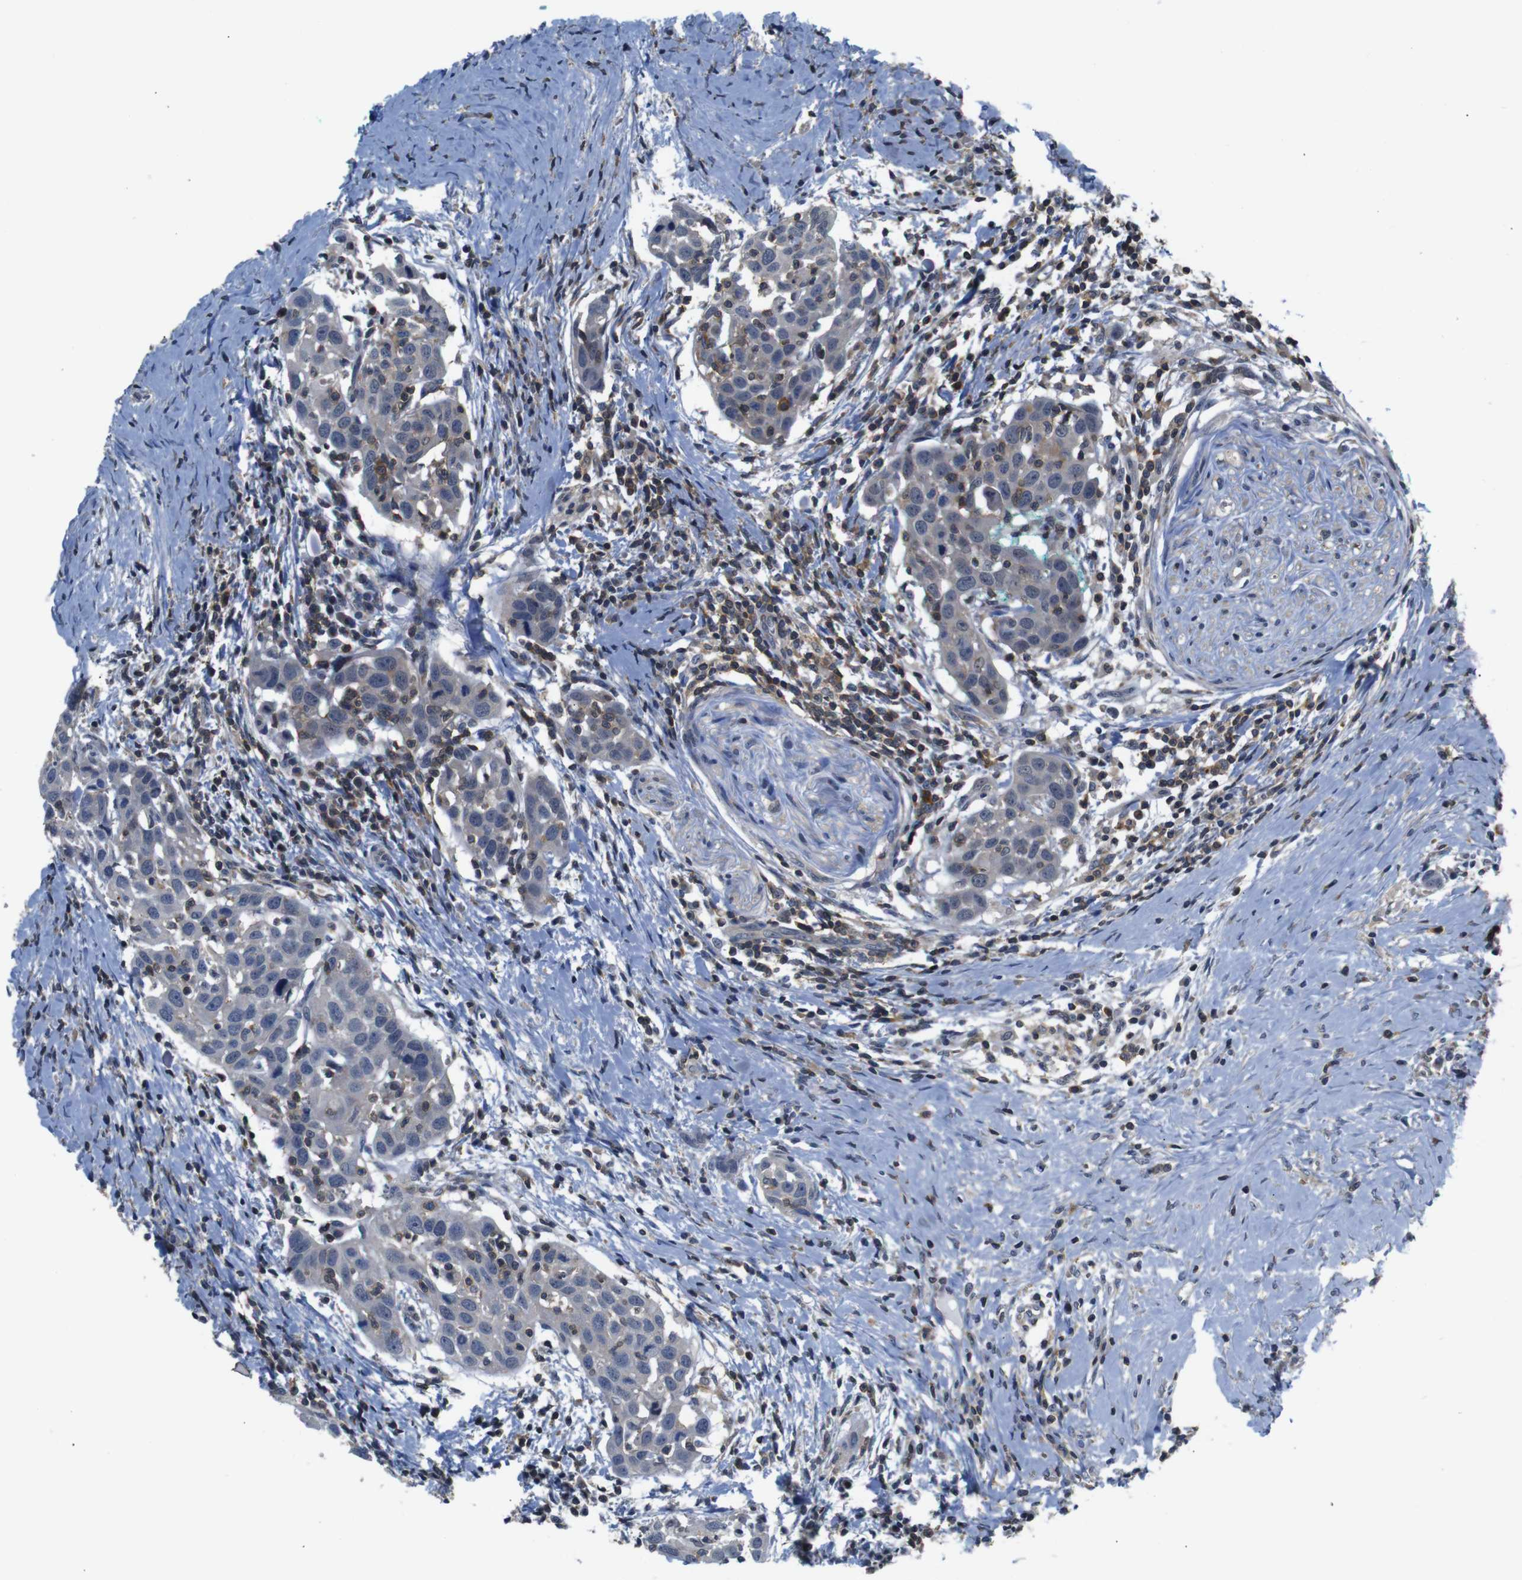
{"staining": {"intensity": "weak", "quantity": "<25%", "location": "cytoplasmic/membranous"}, "tissue": "head and neck cancer", "cell_type": "Tumor cells", "image_type": "cancer", "snomed": [{"axis": "morphology", "description": "Squamous cell carcinoma, NOS"}, {"axis": "topography", "description": "Oral tissue"}, {"axis": "topography", "description": "Head-Neck"}], "caption": "The immunohistochemistry image has no significant expression in tumor cells of head and neck cancer (squamous cell carcinoma) tissue. (Stains: DAB (3,3'-diaminobenzidine) IHC with hematoxylin counter stain, Microscopy: brightfield microscopy at high magnification).", "gene": "BRWD3", "patient": {"sex": "female", "age": 50}}